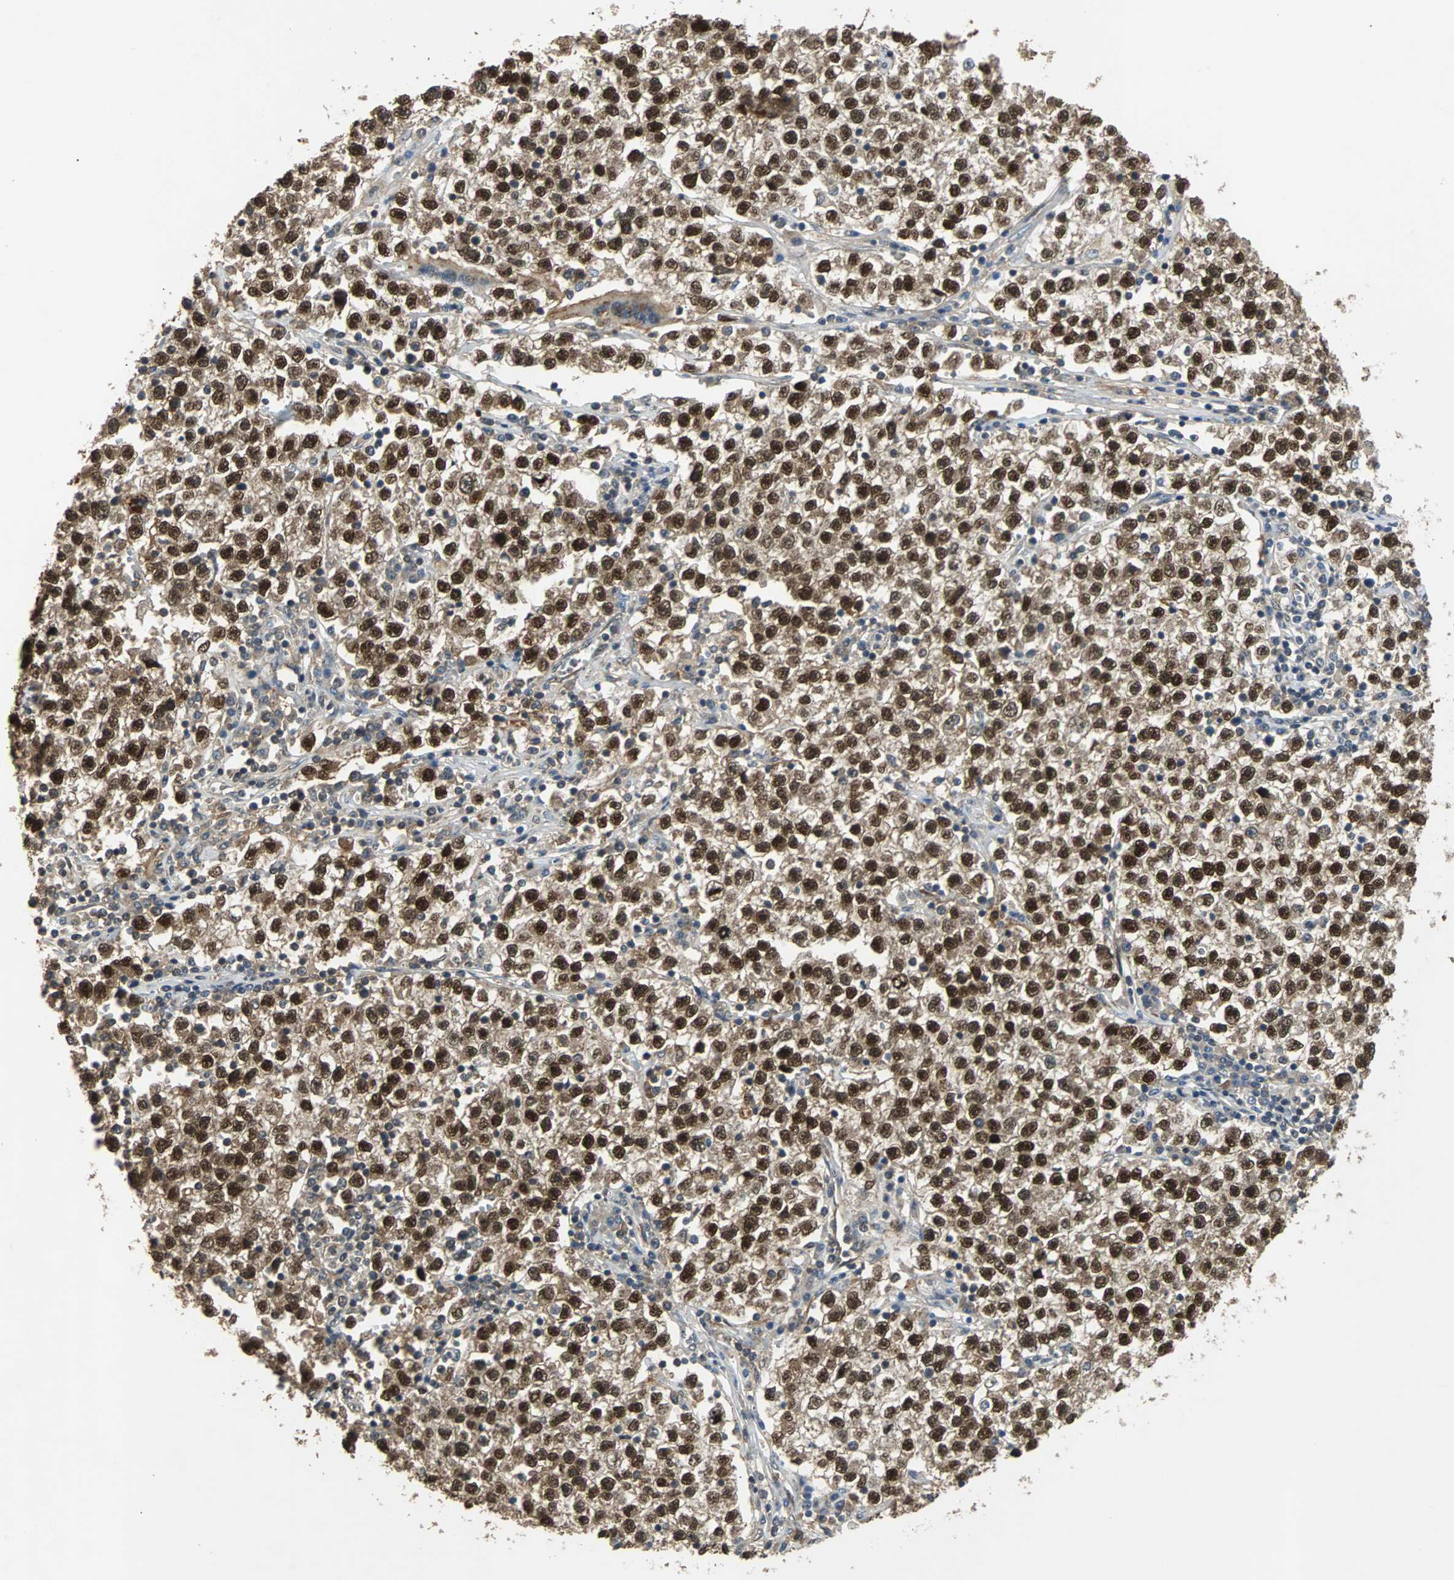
{"staining": {"intensity": "strong", "quantity": ">75%", "location": "cytoplasmic/membranous,nuclear"}, "tissue": "testis cancer", "cell_type": "Tumor cells", "image_type": "cancer", "snomed": [{"axis": "morphology", "description": "Seminoma, NOS"}, {"axis": "topography", "description": "Testis"}], "caption": "Testis cancer (seminoma) stained with IHC displays strong cytoplasmic/membranous and nuclear staining in approximately >75% of tumor cells.", "gene": "PHC1", "patient": {"sex": "male", "age": 22}}